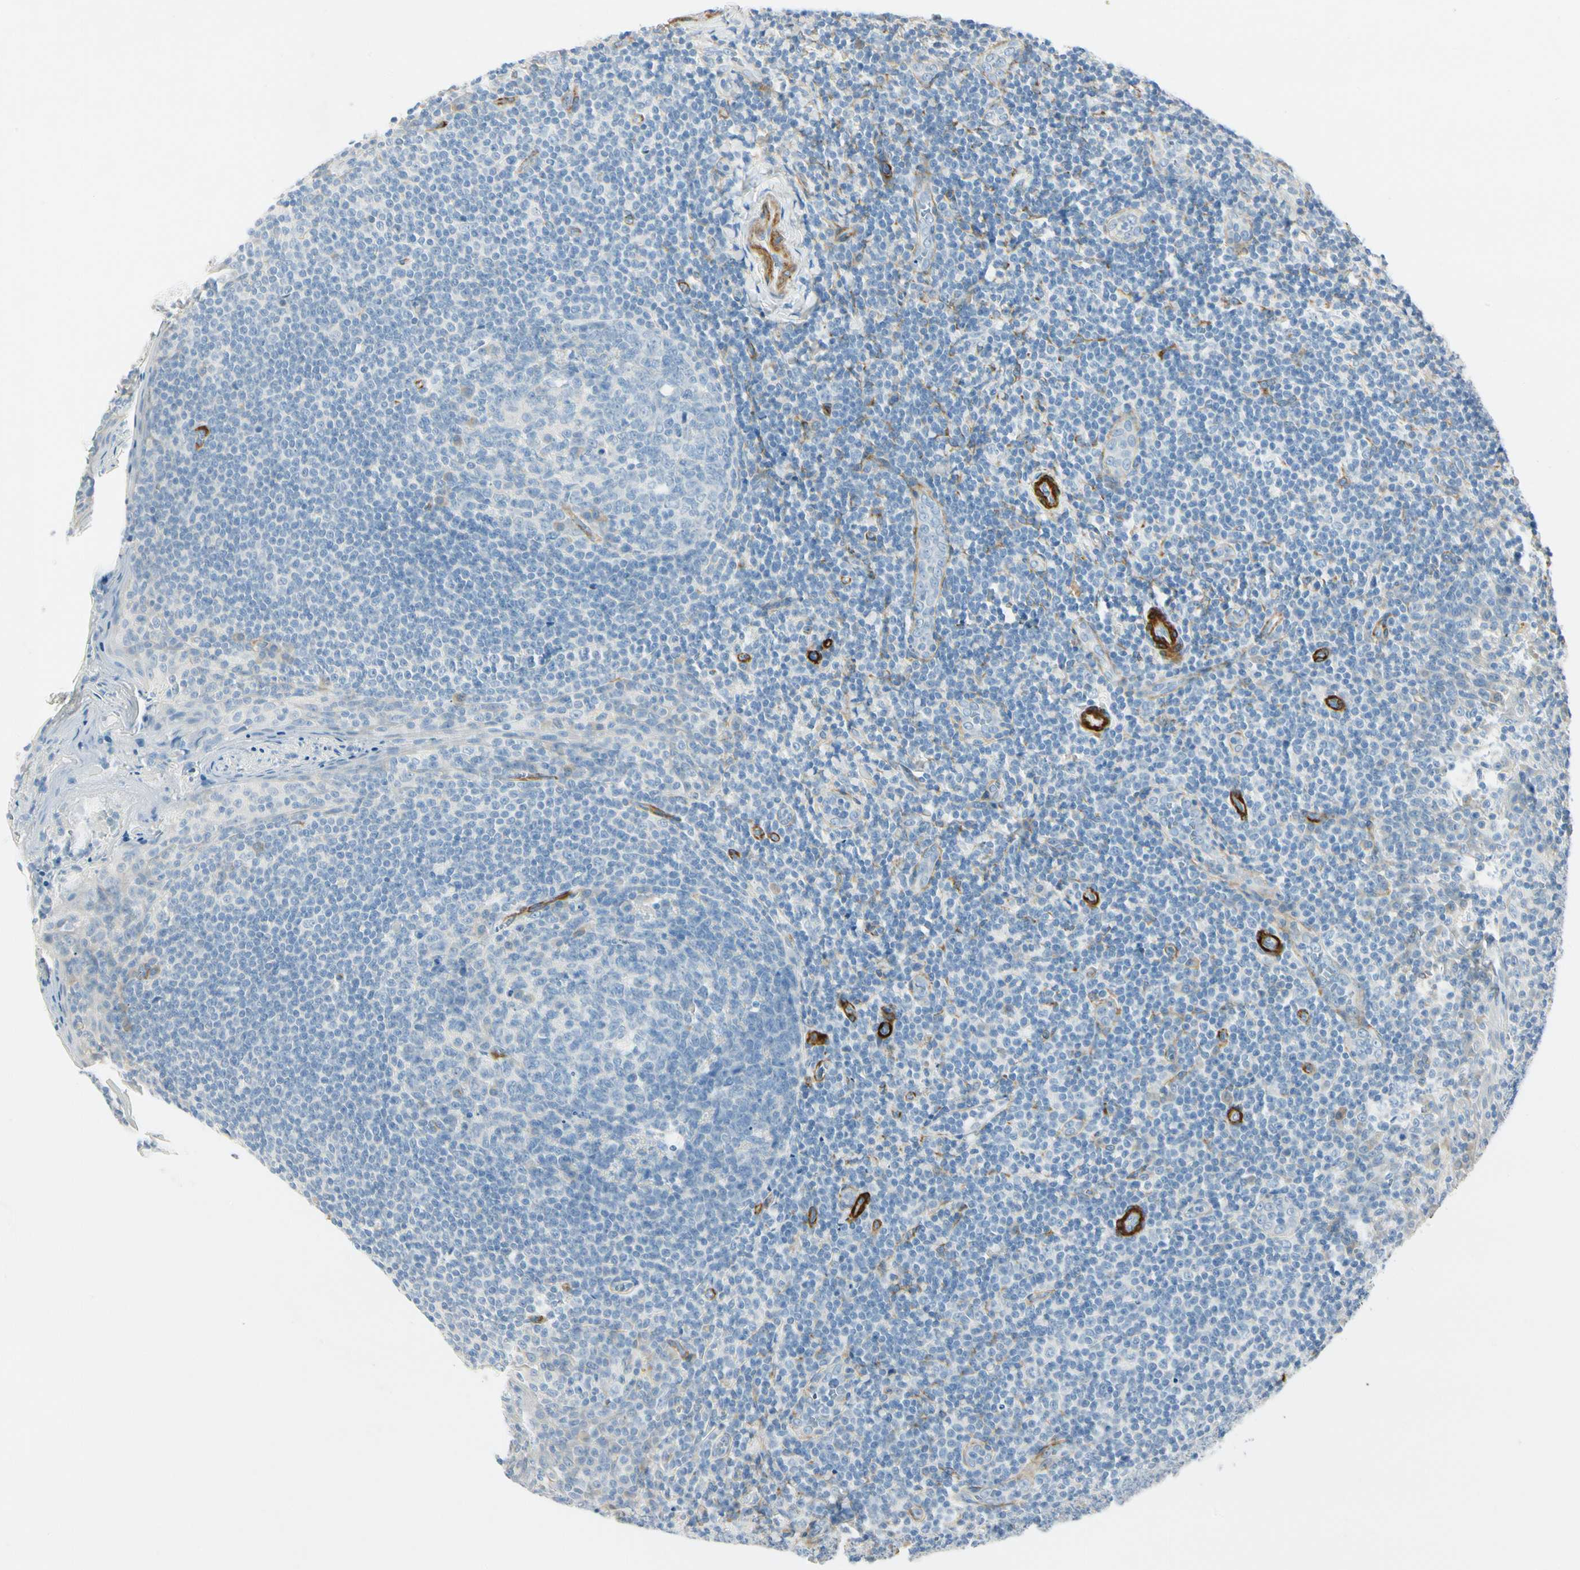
{"staining": {"intensity": "negative", "quantity": "none", "location": "none"}, "tissue": "tonsil", "cell_type": "Germinal center cells", "image_type": "normal", "snomed": [{"axis": "morphology", "description": "Normal tissue, NOS"}, {"axis": "topography", "description": "Tonsil"}], "caption": "Immunohistochemistry micrograph of benign tonsil: human tonsil stained with DAB displays no significant protein expression in germinal center cells. The staining was performed using DAB to visualize the protein expression in brown, while the nuclei were stained in blue with hematoxylin (Magnification: 20x).", "gene": "AMPH", "patient": {"sex": "male", "age": 31}}